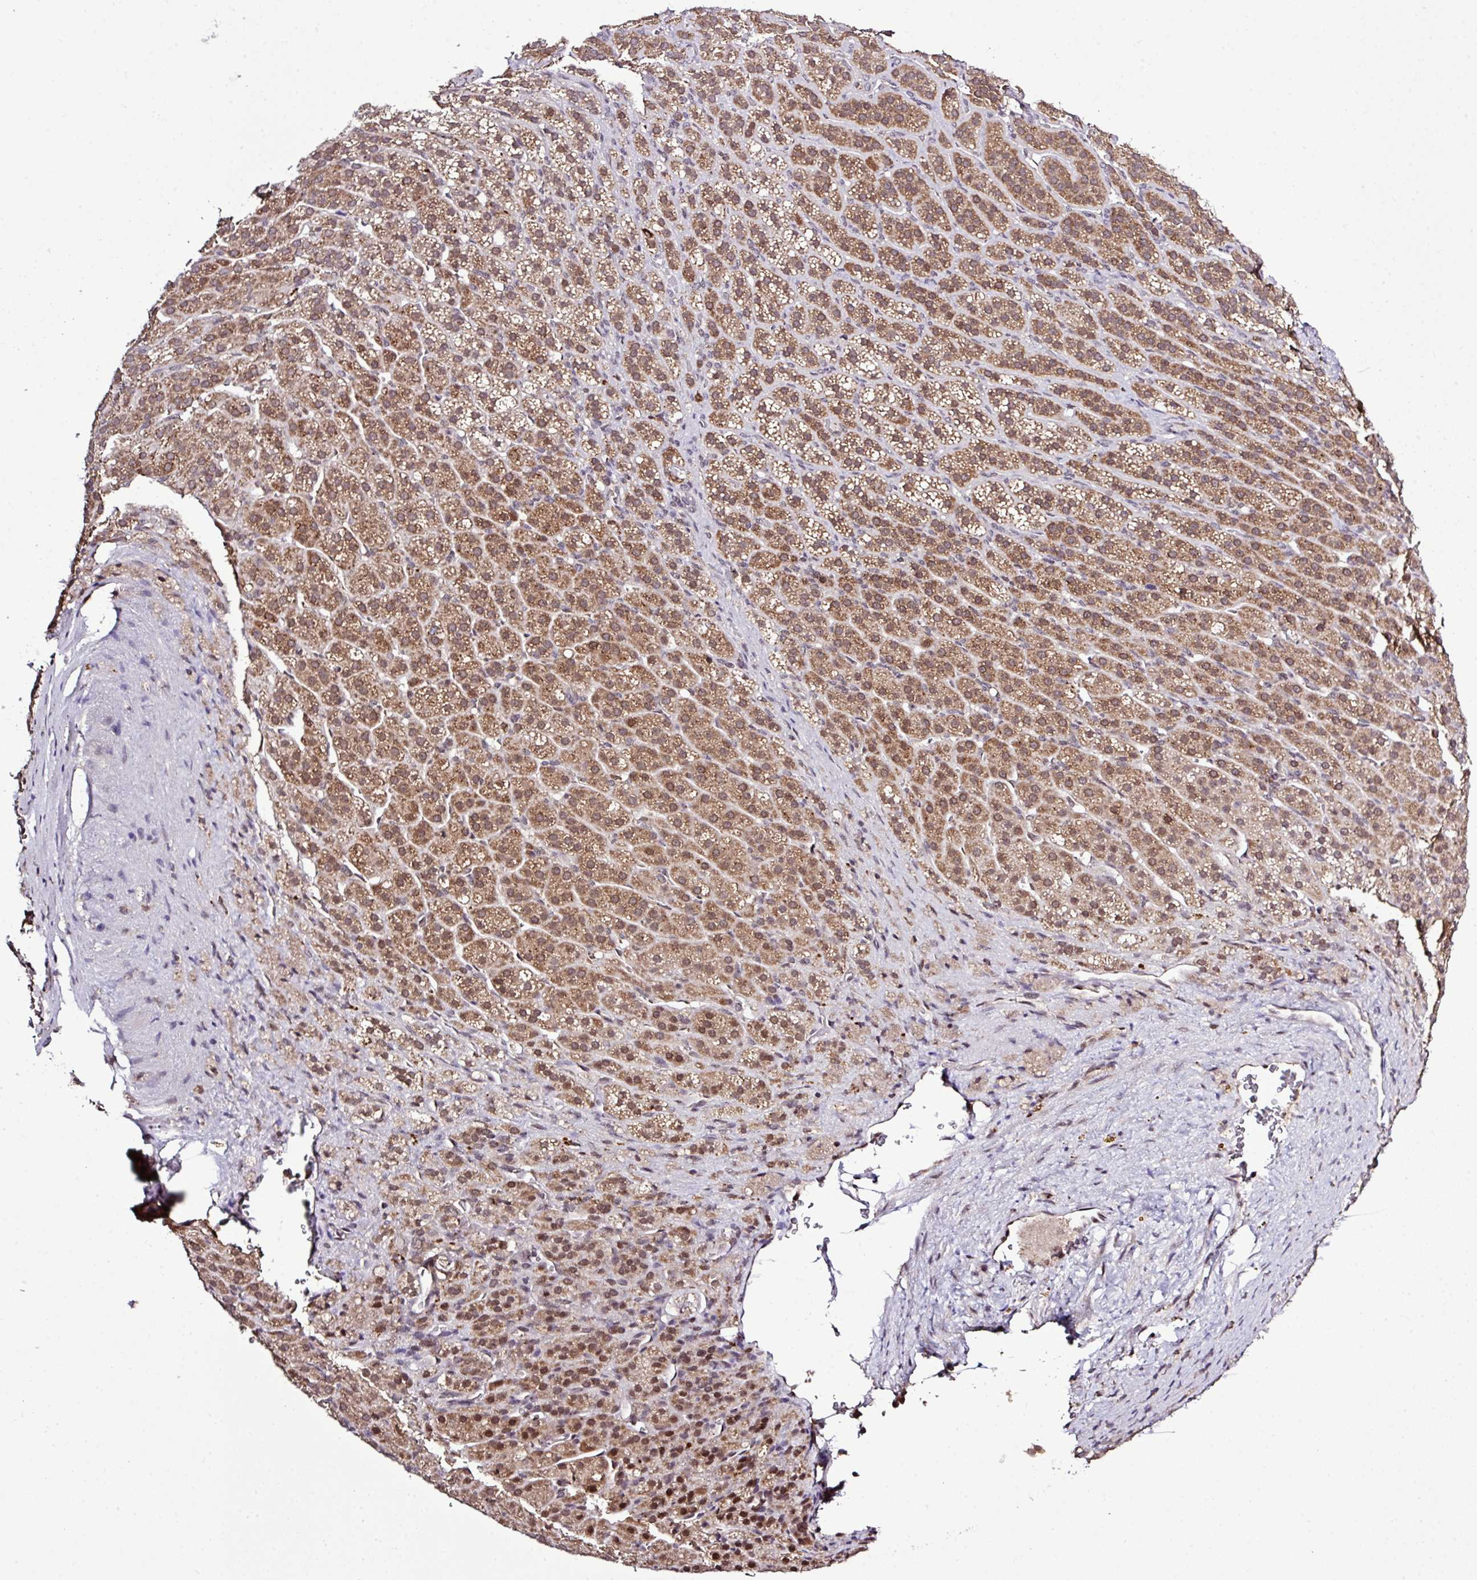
{"staining": {"intensity": "moderate", "quantity": "25%-75%", "location": "cytoplasmic/membranous,nuclear"}, "tissue": "adrenal gland", "cell_type": "Glandular cells", "image_type": "normal", "snomed": [{"axis": "morphology", "description": "Normal tissue, NOS"}, {"axis": "topography", "description": "Adrenal gland"}], "caption": "Protein staining by immunohistochemistry (IHC) shows moderate cytoplasmic/membranous,nuclear positivity in approximately 25%-75% of glandular cells in normal adrenal gland.", "gene": "SMCO4", "patient": {"sex": "female", "age": 41}}